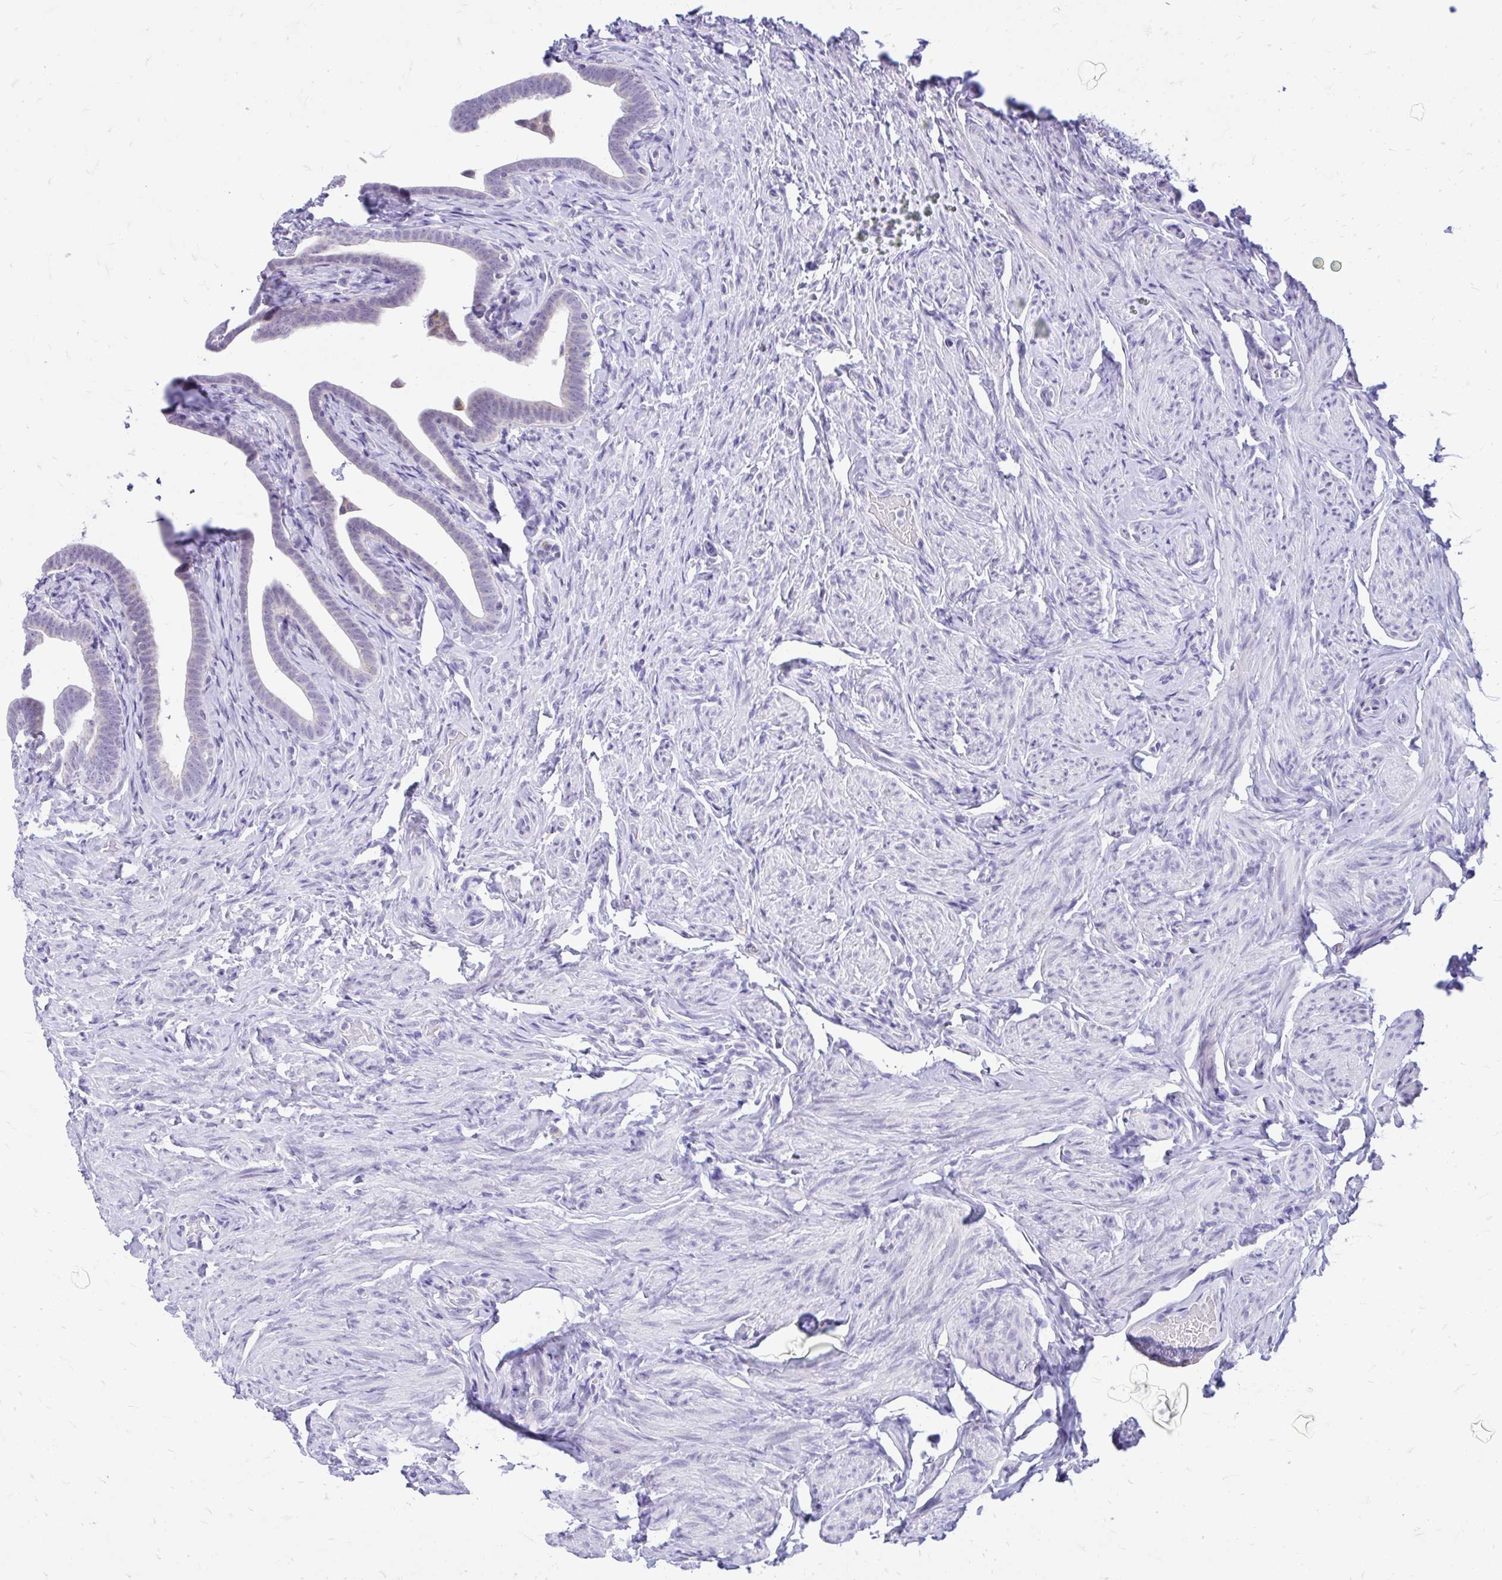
{"staining": {"intensity": "moderate", "quantity": "25%-75%", "location": "cytoplasmic/membranous"}, "tissue": "fallopian tube", "cell_type": "Glandular cells", "image_type": "normal", "snomed": [{"axis": "morphology", "description": "Normal tissue, NOS"}, {"axis": "topography", "description": "Fallopian tube"}], "caption": "This micrograph reveals immunohistochemistry staining of normal human fallopian tube, with medium moderate cytoplasmic/membranous expression in about 25%-75% of glandular cells.", "gene": "GLB1L2", "patient": {"sex": "female", "age": 69}}